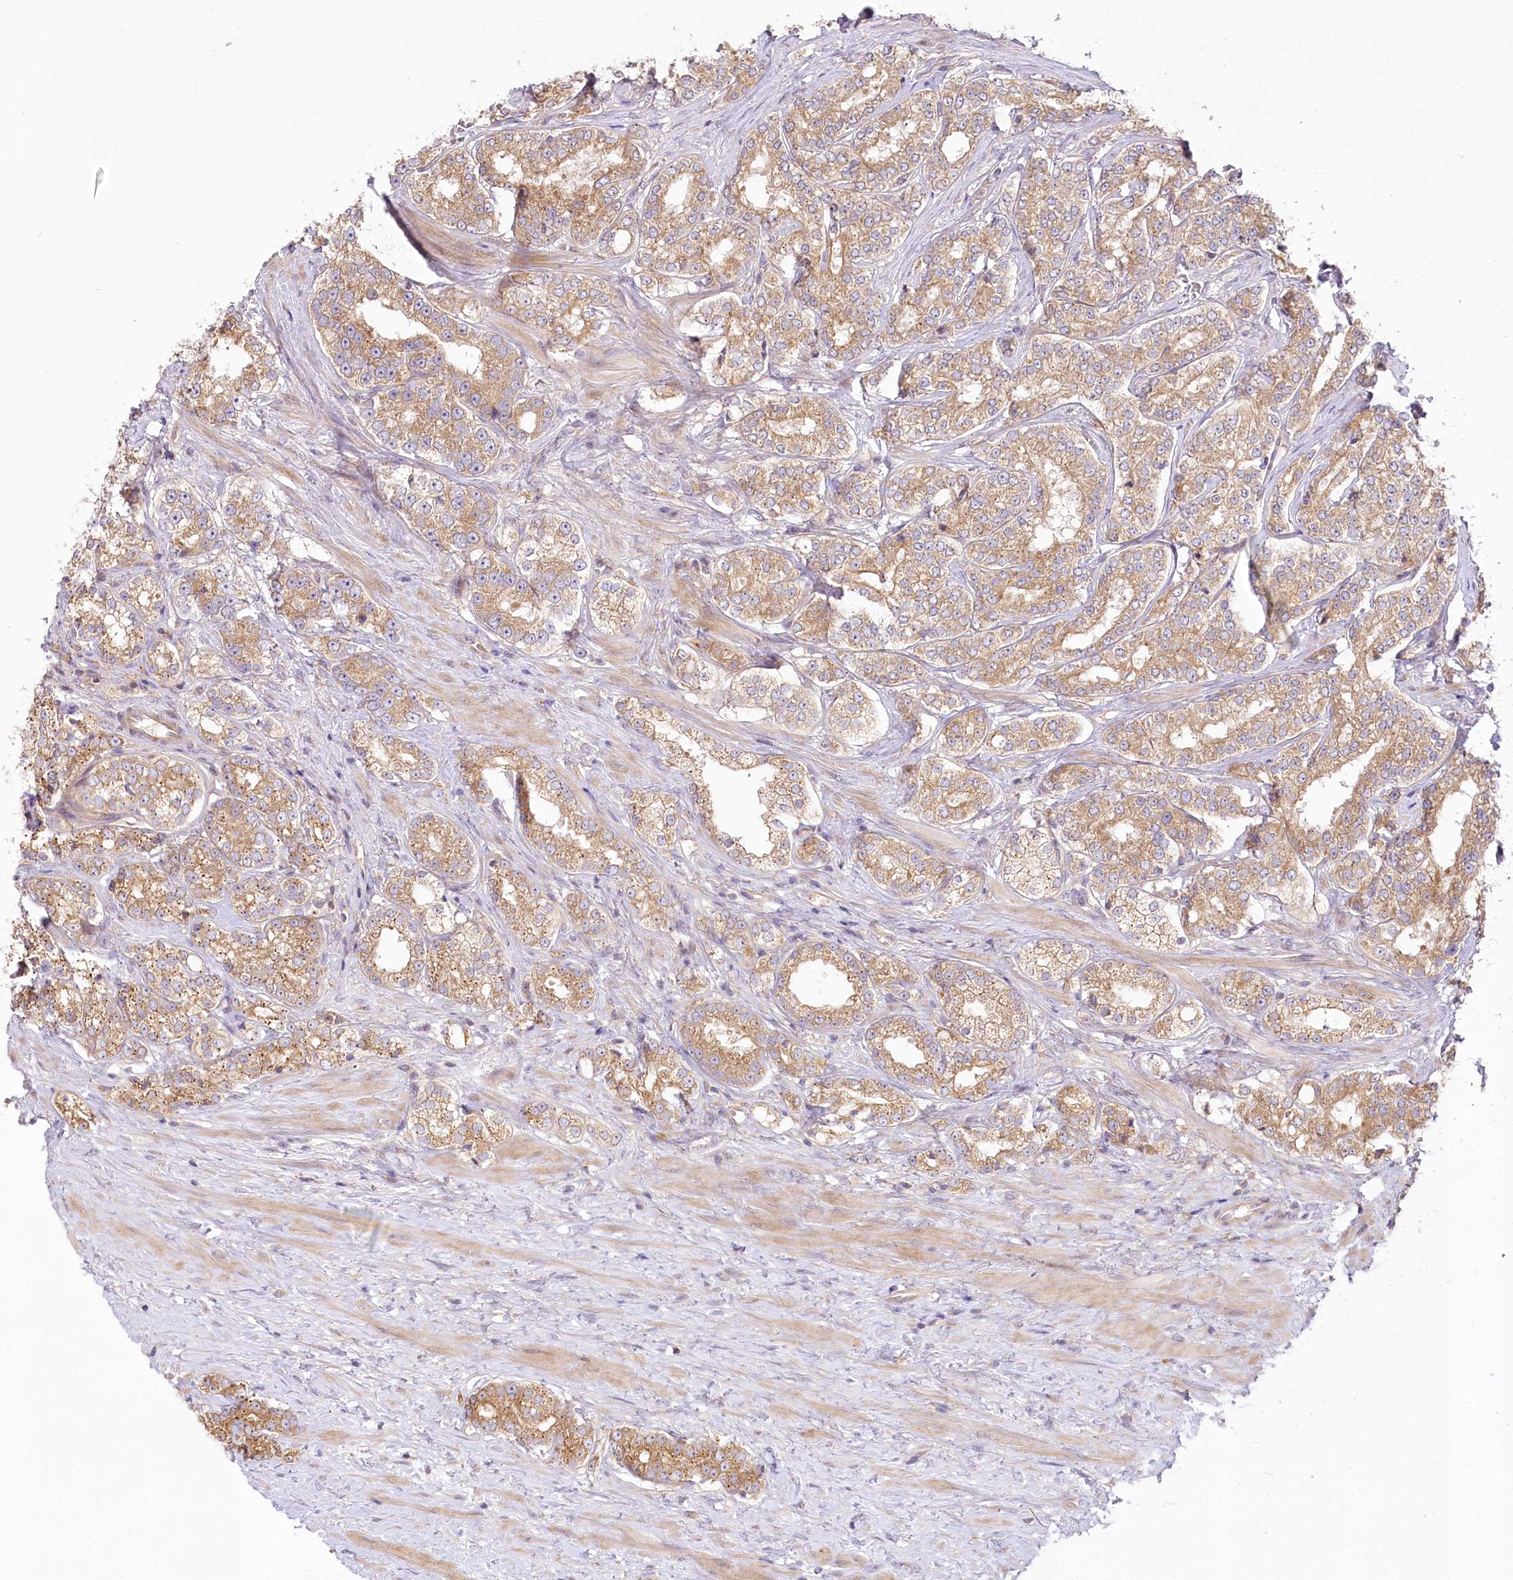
{"staining": {"intensity": "moderate", "quantity": ">75%", "location": "cytoplasmic/membranous"}, "tissue": "prostate cancer", "cell_type": "Tumor cells", "image_type": "cancer", "snomed": [{"axis": "morphology", "description": "Normal tissue, NOS"}, {"axis": "morphology", "description": "Adenocarcinoma, High grade"}, {"axis": "topography", "description": "Prostate"}], "caption": "This micrograph demonstrates immunohistochemistry (IHC) staining of prostate cancer, with medium moderate cytoplasmic/membranous expression in approximately >75% of tumor cells.", "gene": "PYROXD1", "patient": {"sex": "male", "age": 83}}